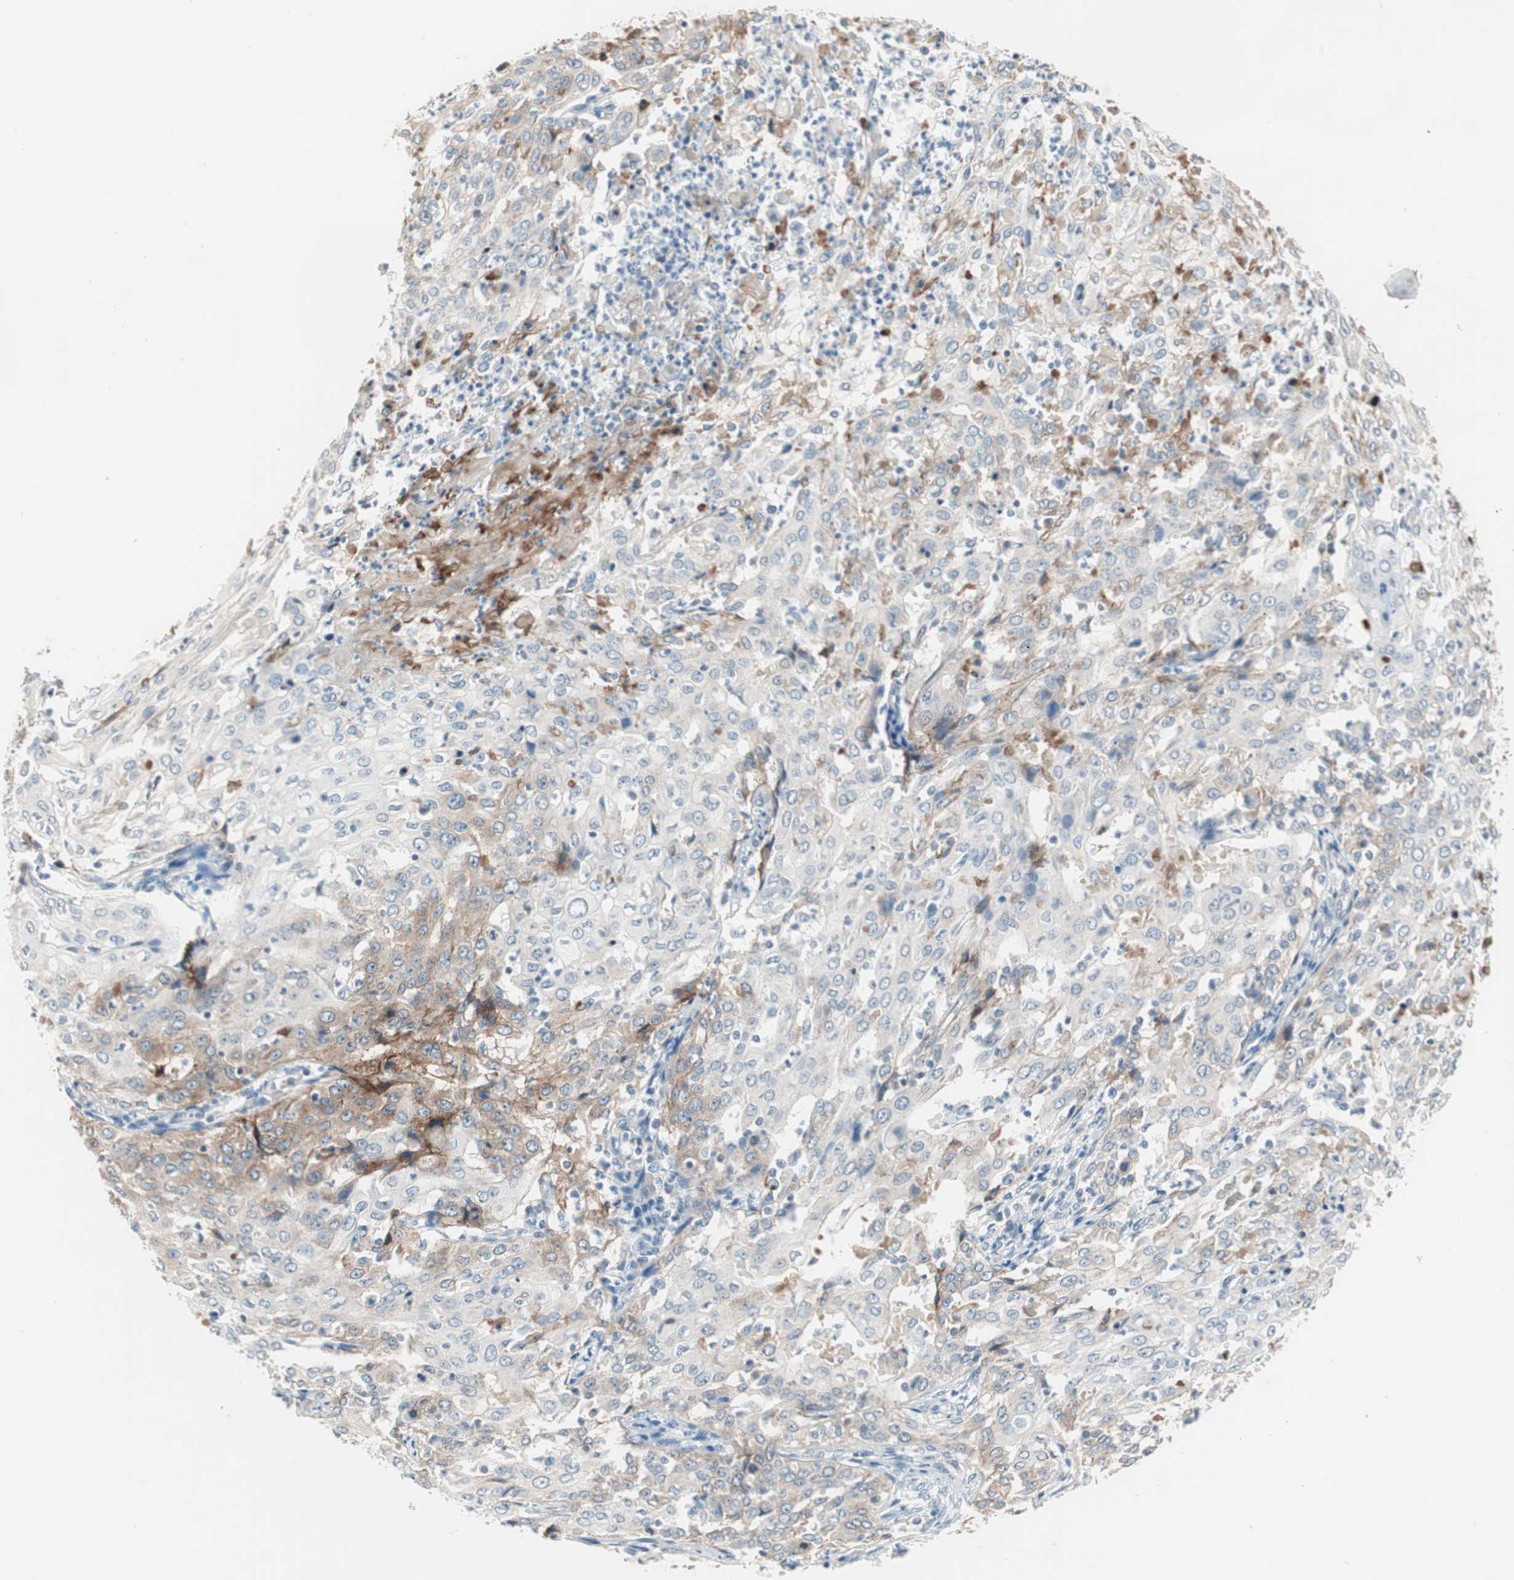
{"staining": {"intensity": "weak", "quantity": "<25%", "location": "cytoplasmic/membranous"}, "tissue": "cervical cancer", "cell_type": "Tumor cells", "image_type": "cancer", "snomed": [{"axis": "morphology", "description": "Squamous cell carcinoma, NOS"}, {"axis": "topography", "description": "Cervix"}], "caption": "This is a histopathology image of immunohistochemistry (IHC) staining of squamous cell carcinoma (cervical), which shows no expression in tumor cells.", "gene": "ITGB4", "patient": {"sex": "female", "age": 39}}